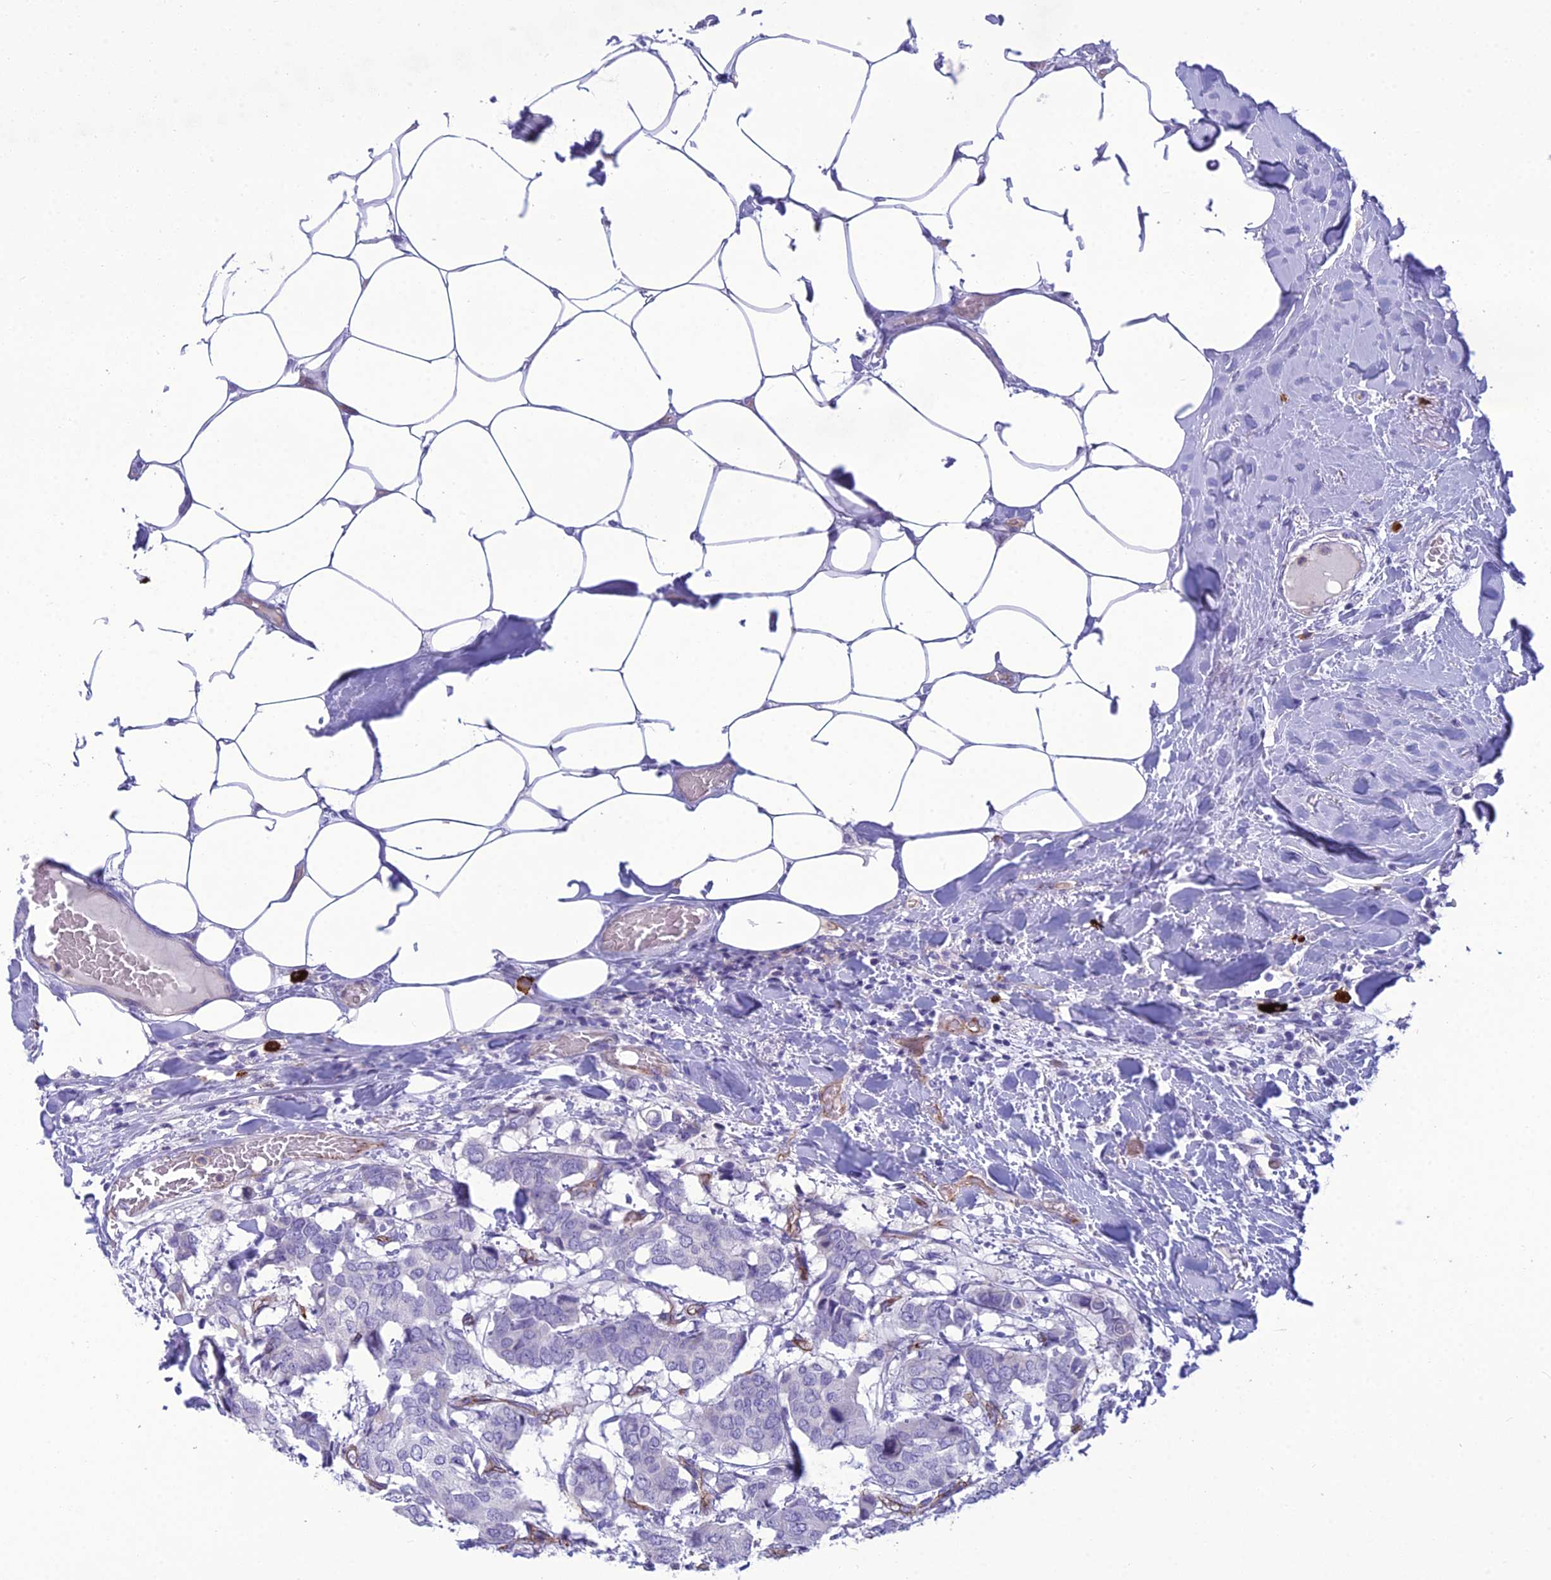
{"staining": {"intensity": "negative", "quantity": "none", "location": "none"}, "tissue": "breast cancer", "cell_type": "Tumor cells", "image_type": "cancer", "snomed": [{"axis": "morphology", "description": "Duct carcinoma"}, {"axis": "topography", "description": "Breast"}], "caption": "Breast cancer (invasive ductal carcinoma) was stained to show a protein in brown. There is no significant expression in tumor cells.", "gene": "BBS7", "patient": {"sex": "female", "age": 75}}